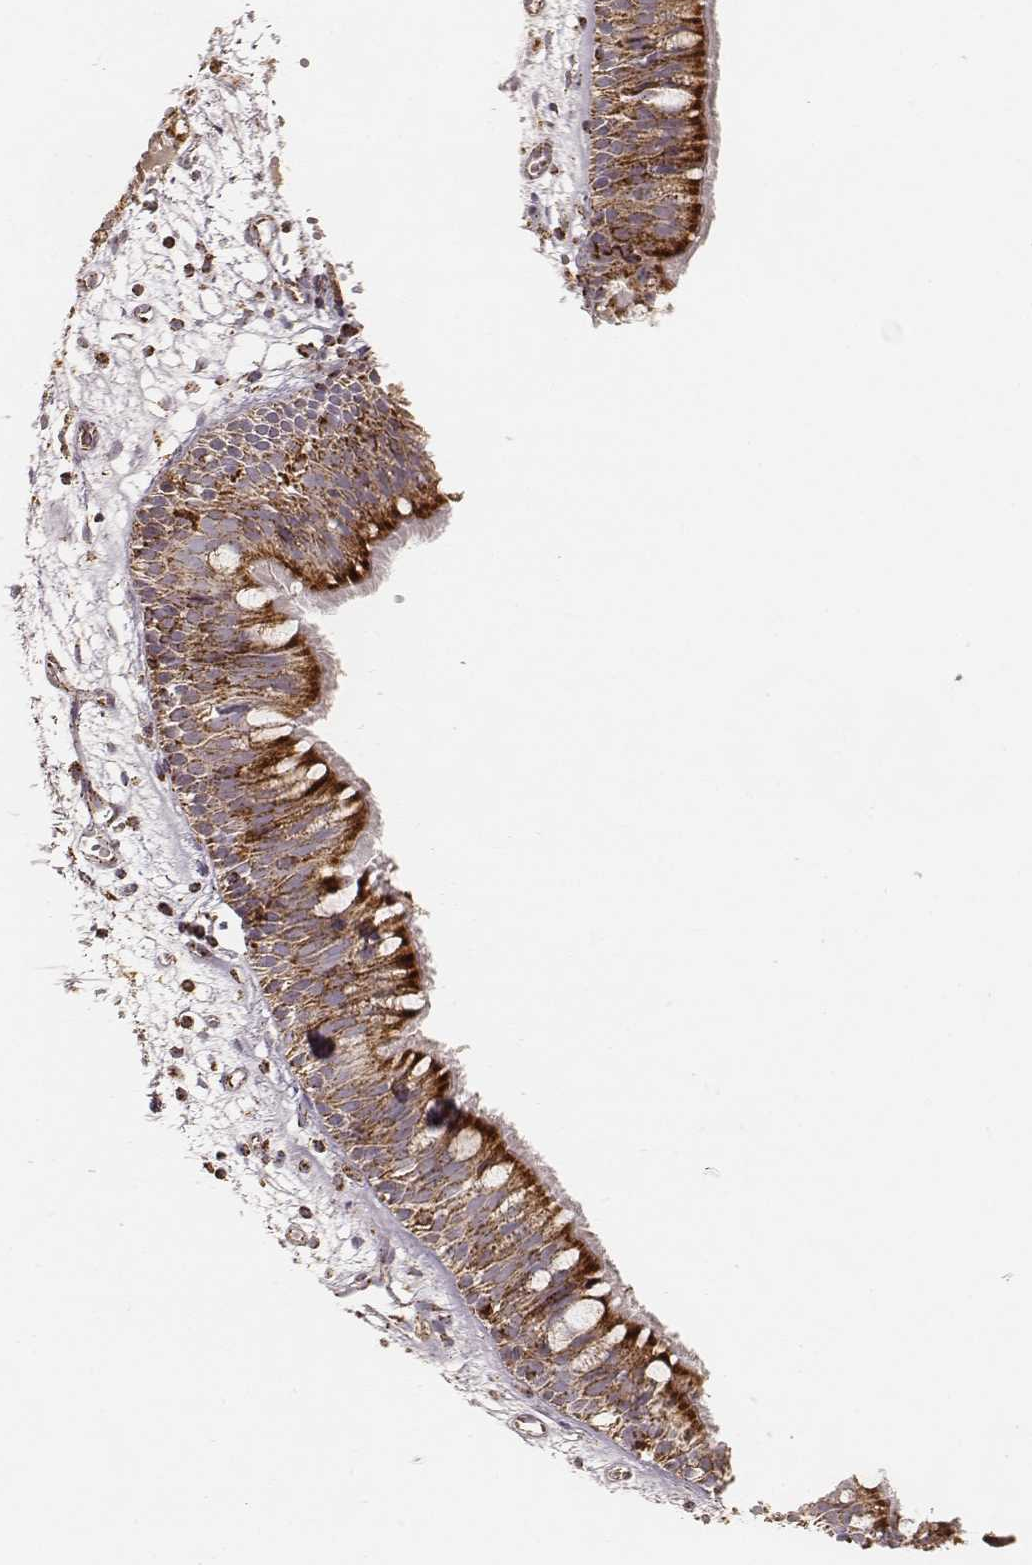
{"staining": {"intensity": "strong", "quantity": ">75%", "location": "cytoplasmic/membranous"}, "tissue": "bronchus", "cell_type": "Respiratory epithelial cells", "image_type": "normal", "snomed": [{"axis": "morphology", "description": "Normal tissue, NOS"}, {"axis": "morphology", "description": "Squamous cell carcinoma, NOS"}, {"axis": "topography", "description": "Cartilage tissue"}, {"axis": "topography", "description": "Bronchus"}, {"axis": "topography", "description": "Lung"}], "caption": "The histopathology image demonstrates immunohistochemical staining of normal bronchus. There is strong cytoplasmic/membranous expression is identified in about >75% of respiratory epithelial cells. (DAB IHC, brown staining for protein, blue staining for nuclei).", "gene": "CS", "patient": {"sex": "male", "age": 66}}